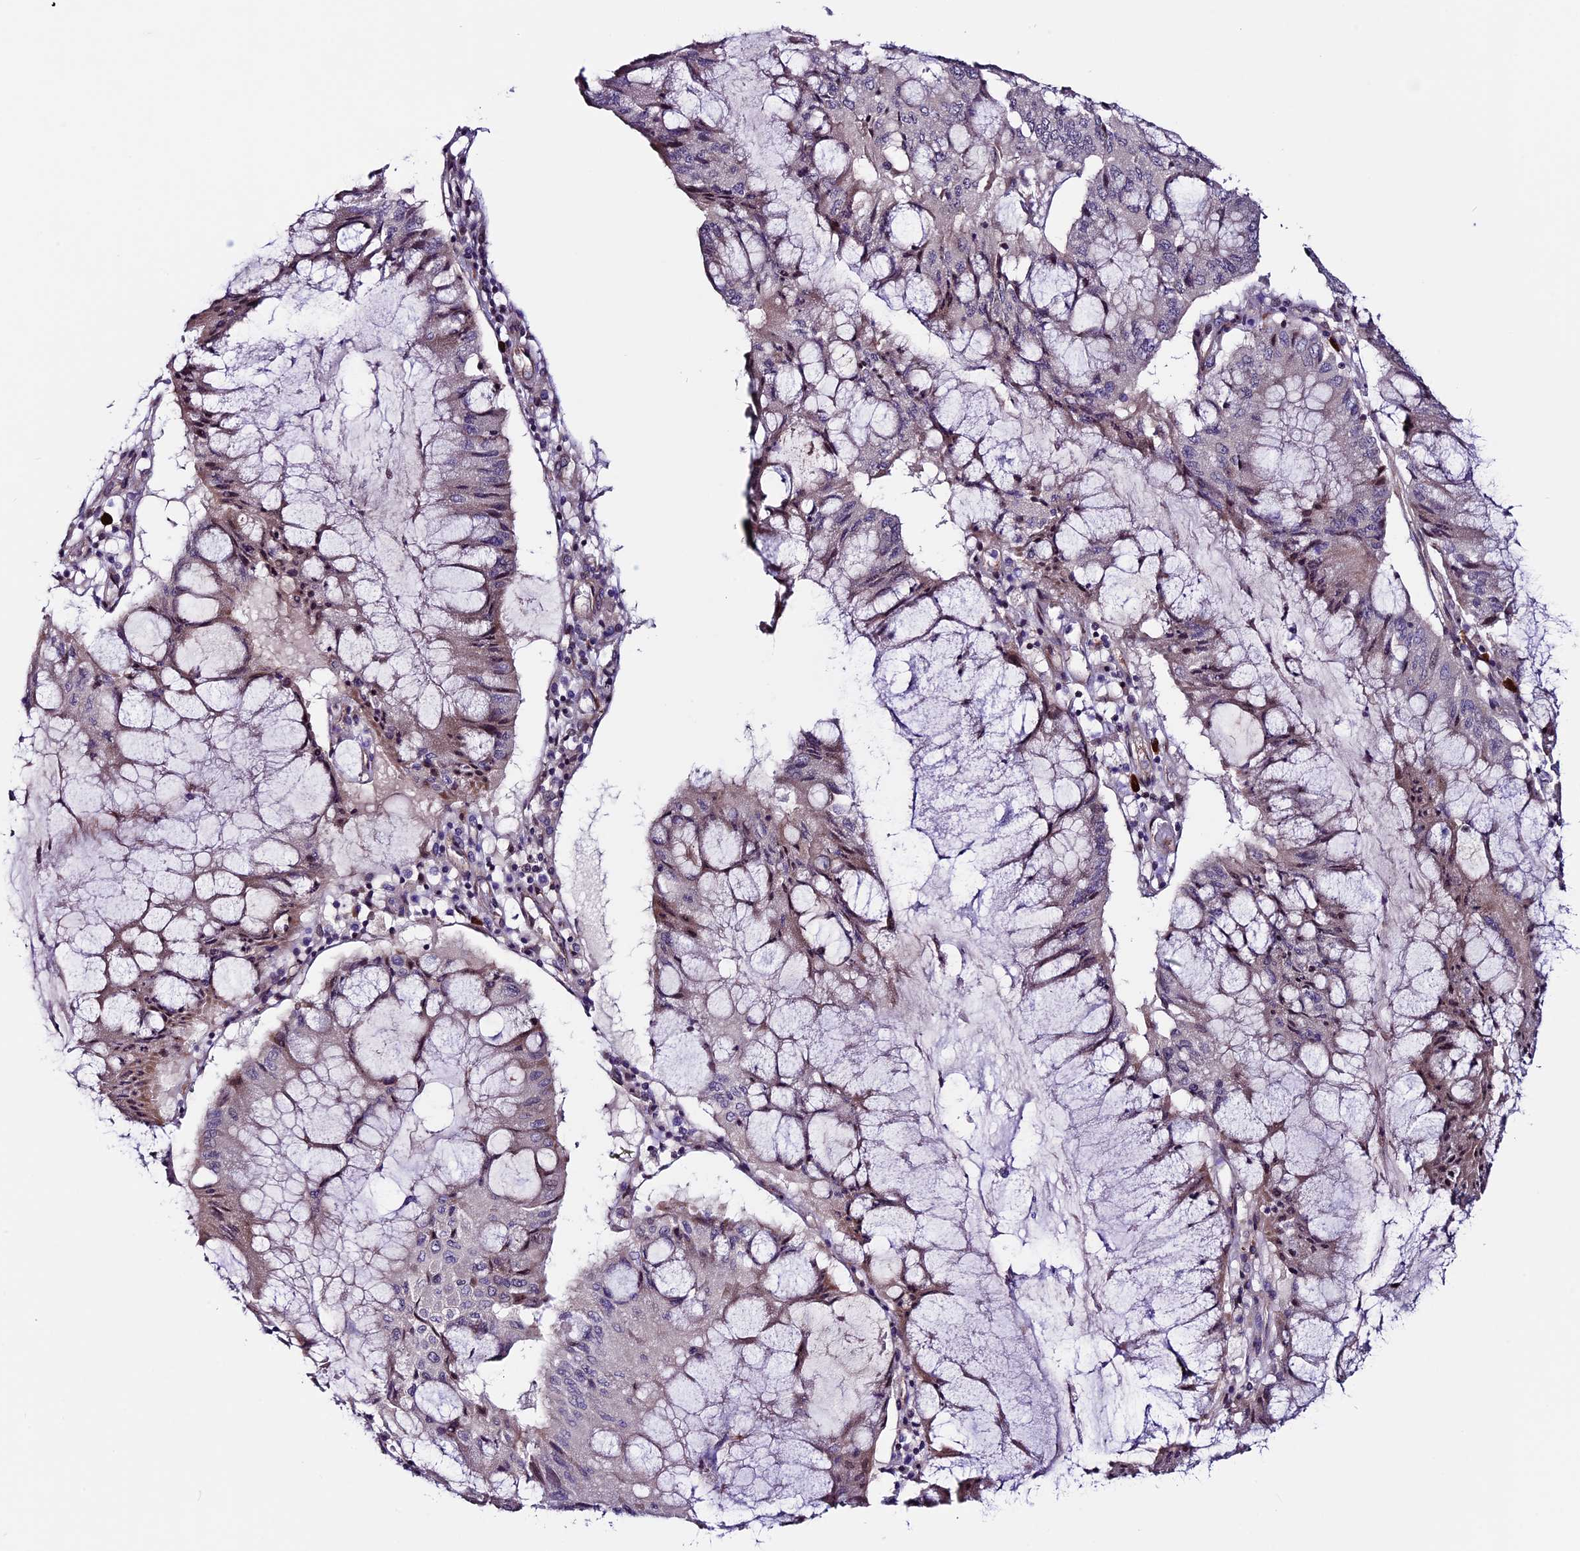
{"staining": {"intensity": "negative", "quantity": "none", "location": "none"}, "tissue": "pancreatic cancer", "cell_type": "Tumor cells", "image_type": "cancer", "snomed": [{"axis": "morphology", "description": "Adenocarcinoma, NOS"}, {"axis": "topography", "description": "Pancreas"}], "caption": "High magnification brightfield microscopy of adenocarcinoma (pancreatic) stained with DAB (brown) and counterstained with hematoxylin (blue): tumor cells show no significant expression.", "gene": "TMEM171", "patient": {"sex": "female", "age": 50}}